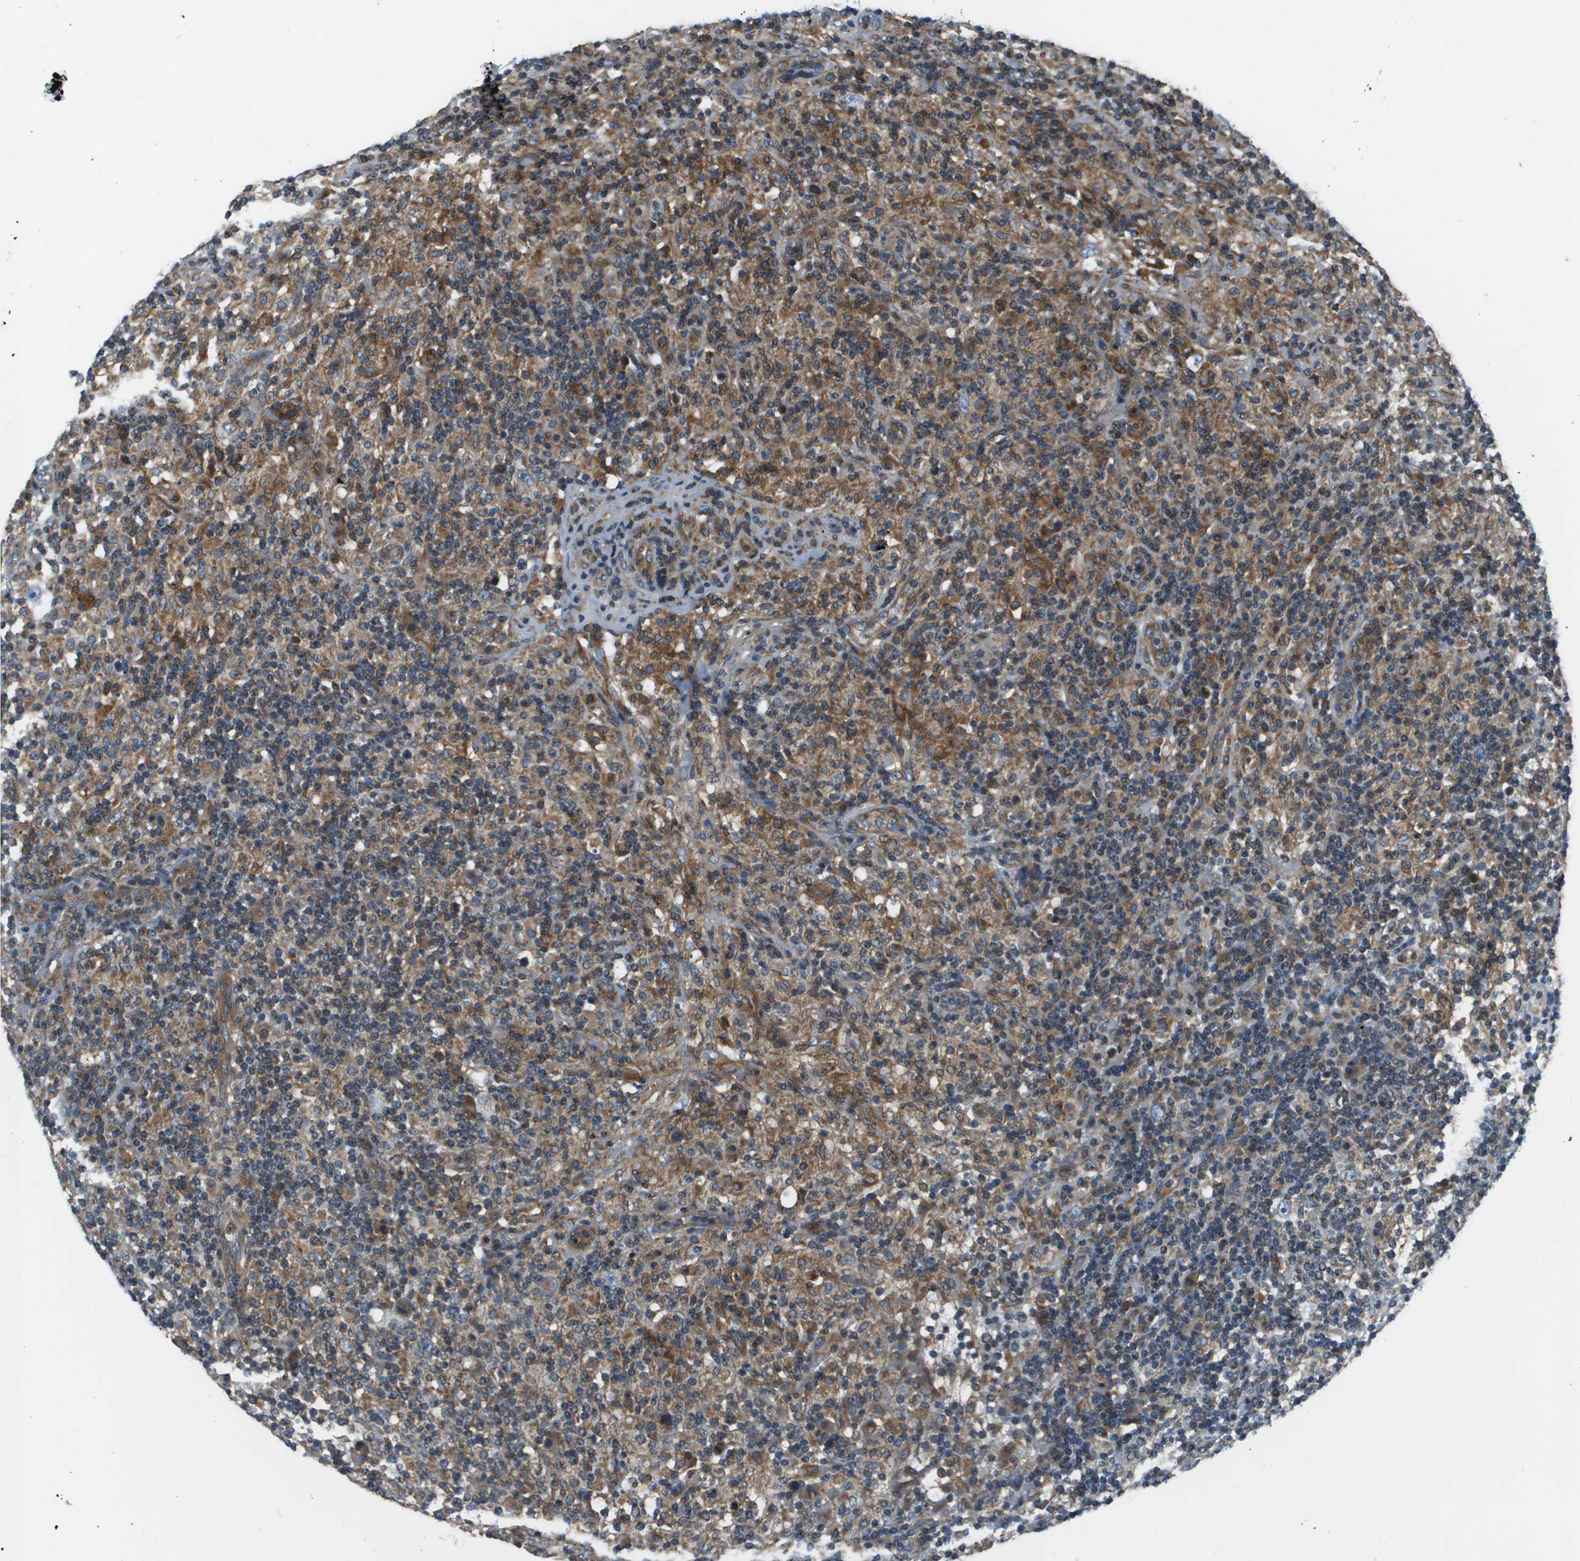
{"staining": {"intensity": "moderate", "quantity": "25%-75%", "location": "cytoplasmic/membranous"}, "tissue": "lymphoma", "cell_type": "Tumor cells", "image_type": "cancer", "snomed": [{"axis": "morphology", "description": "Hodgkin's disease, NOS"}, {"axis": "topography", "description": "Lymph node"}], "caption": "Immunohistochemistry (DAB (3,3'-diaminobenzidine)) staining of lymphoma exhibits moderate cytoplasmic/membranous protein positivity in about 25%-75% of tumor cells.", "gene": "TMEM51", "patient": {"sex": "male", "age": 70}}